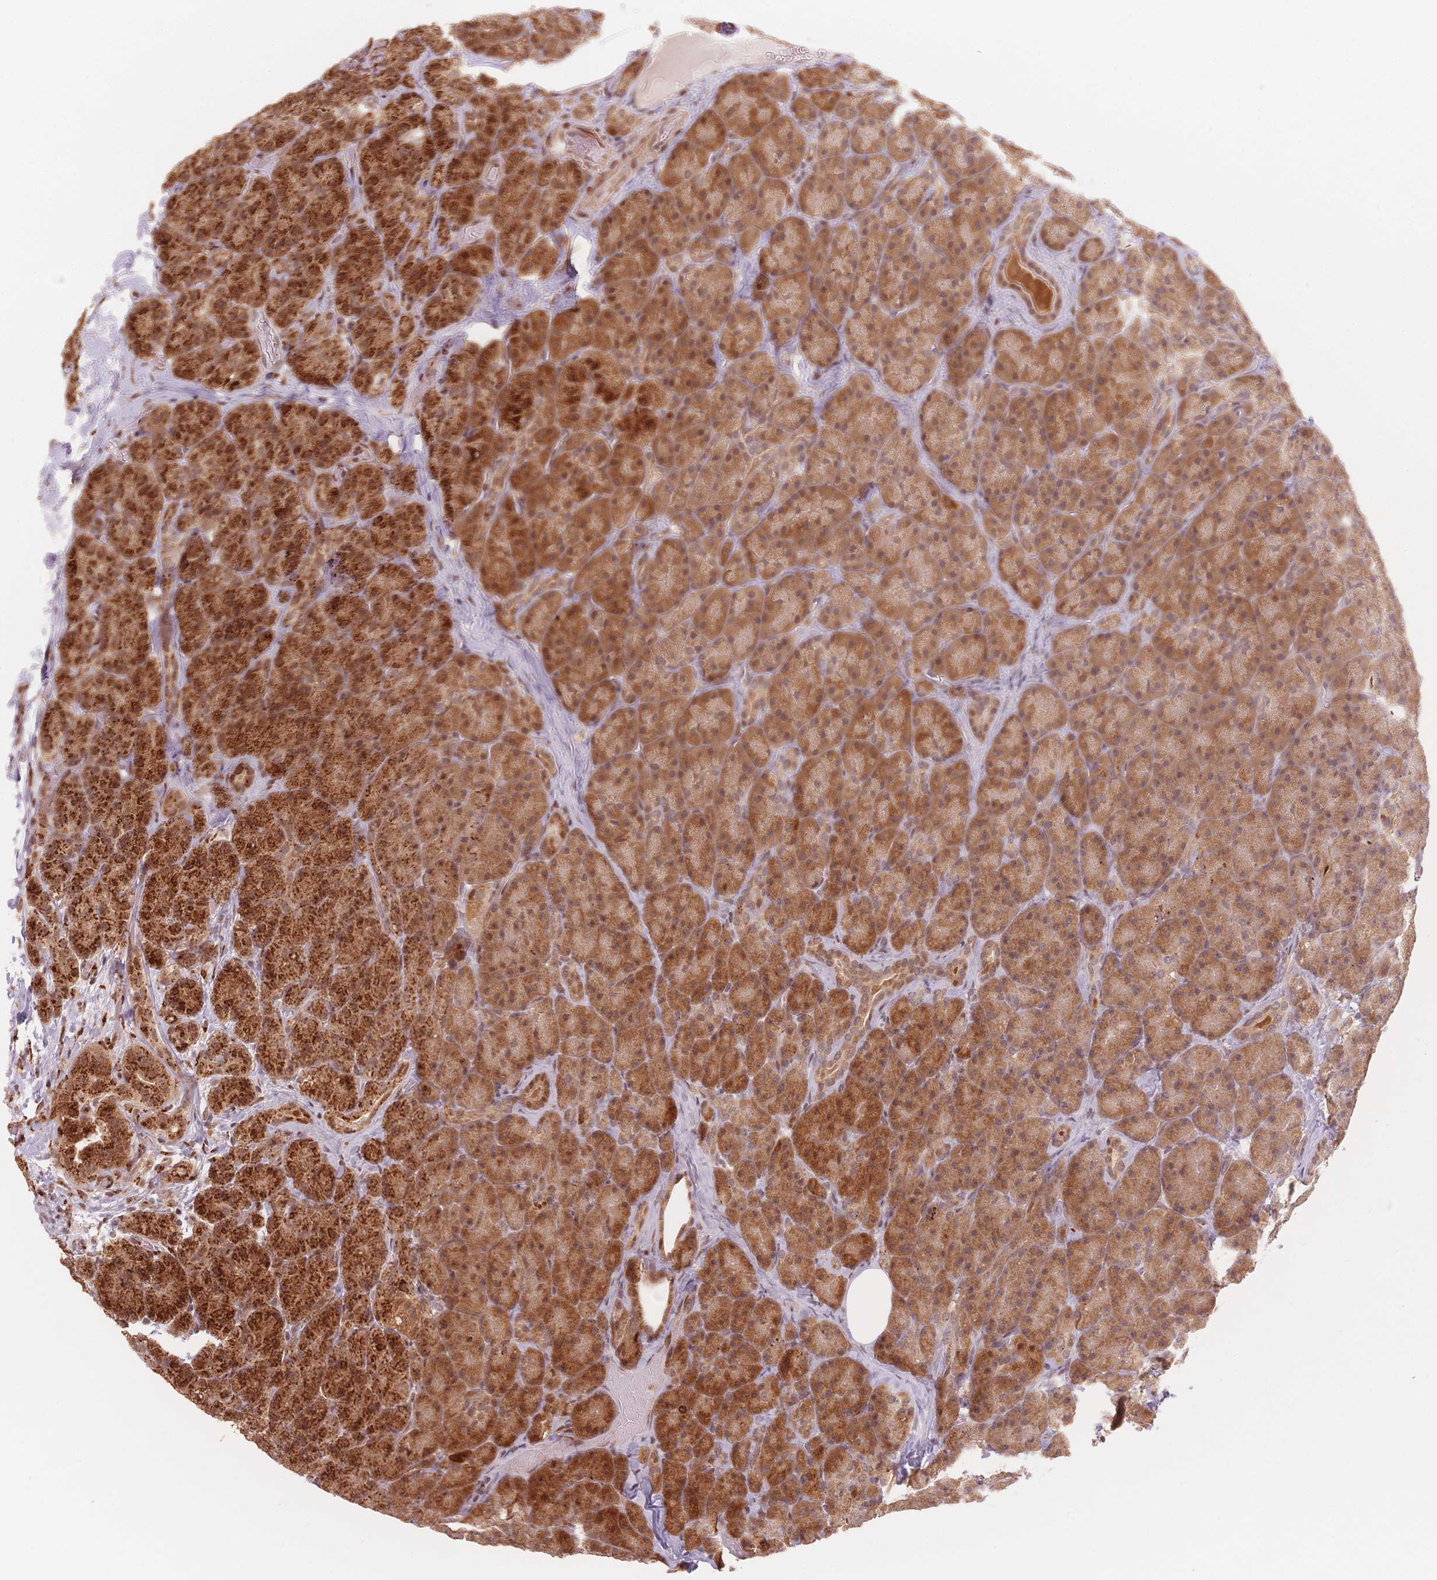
{"staining": {"intensity": "strong", "quantity": ">75%", "location": "cytoplasmic/membranous,nuclear"}, "tissue": "pancreas", "cell_type": "Exocrine glandular cells", "image_type": "normal", "snomed": [{"axis": "morphology", "description": "Normal tissue, NOS"}, {"axis": "topography", "description": "Pancreas"}], "caption": "Immunohistochemical staining of benign human pancreas shows high levels of strong cytoplasmic/membranous,nuclear expression in approximately >75% of exocrine glandular cells. (DAB IHC with brightfield microscopy, high magnification).", "gene": "STK39", "patient": {"sex": "male", "age": 57}}